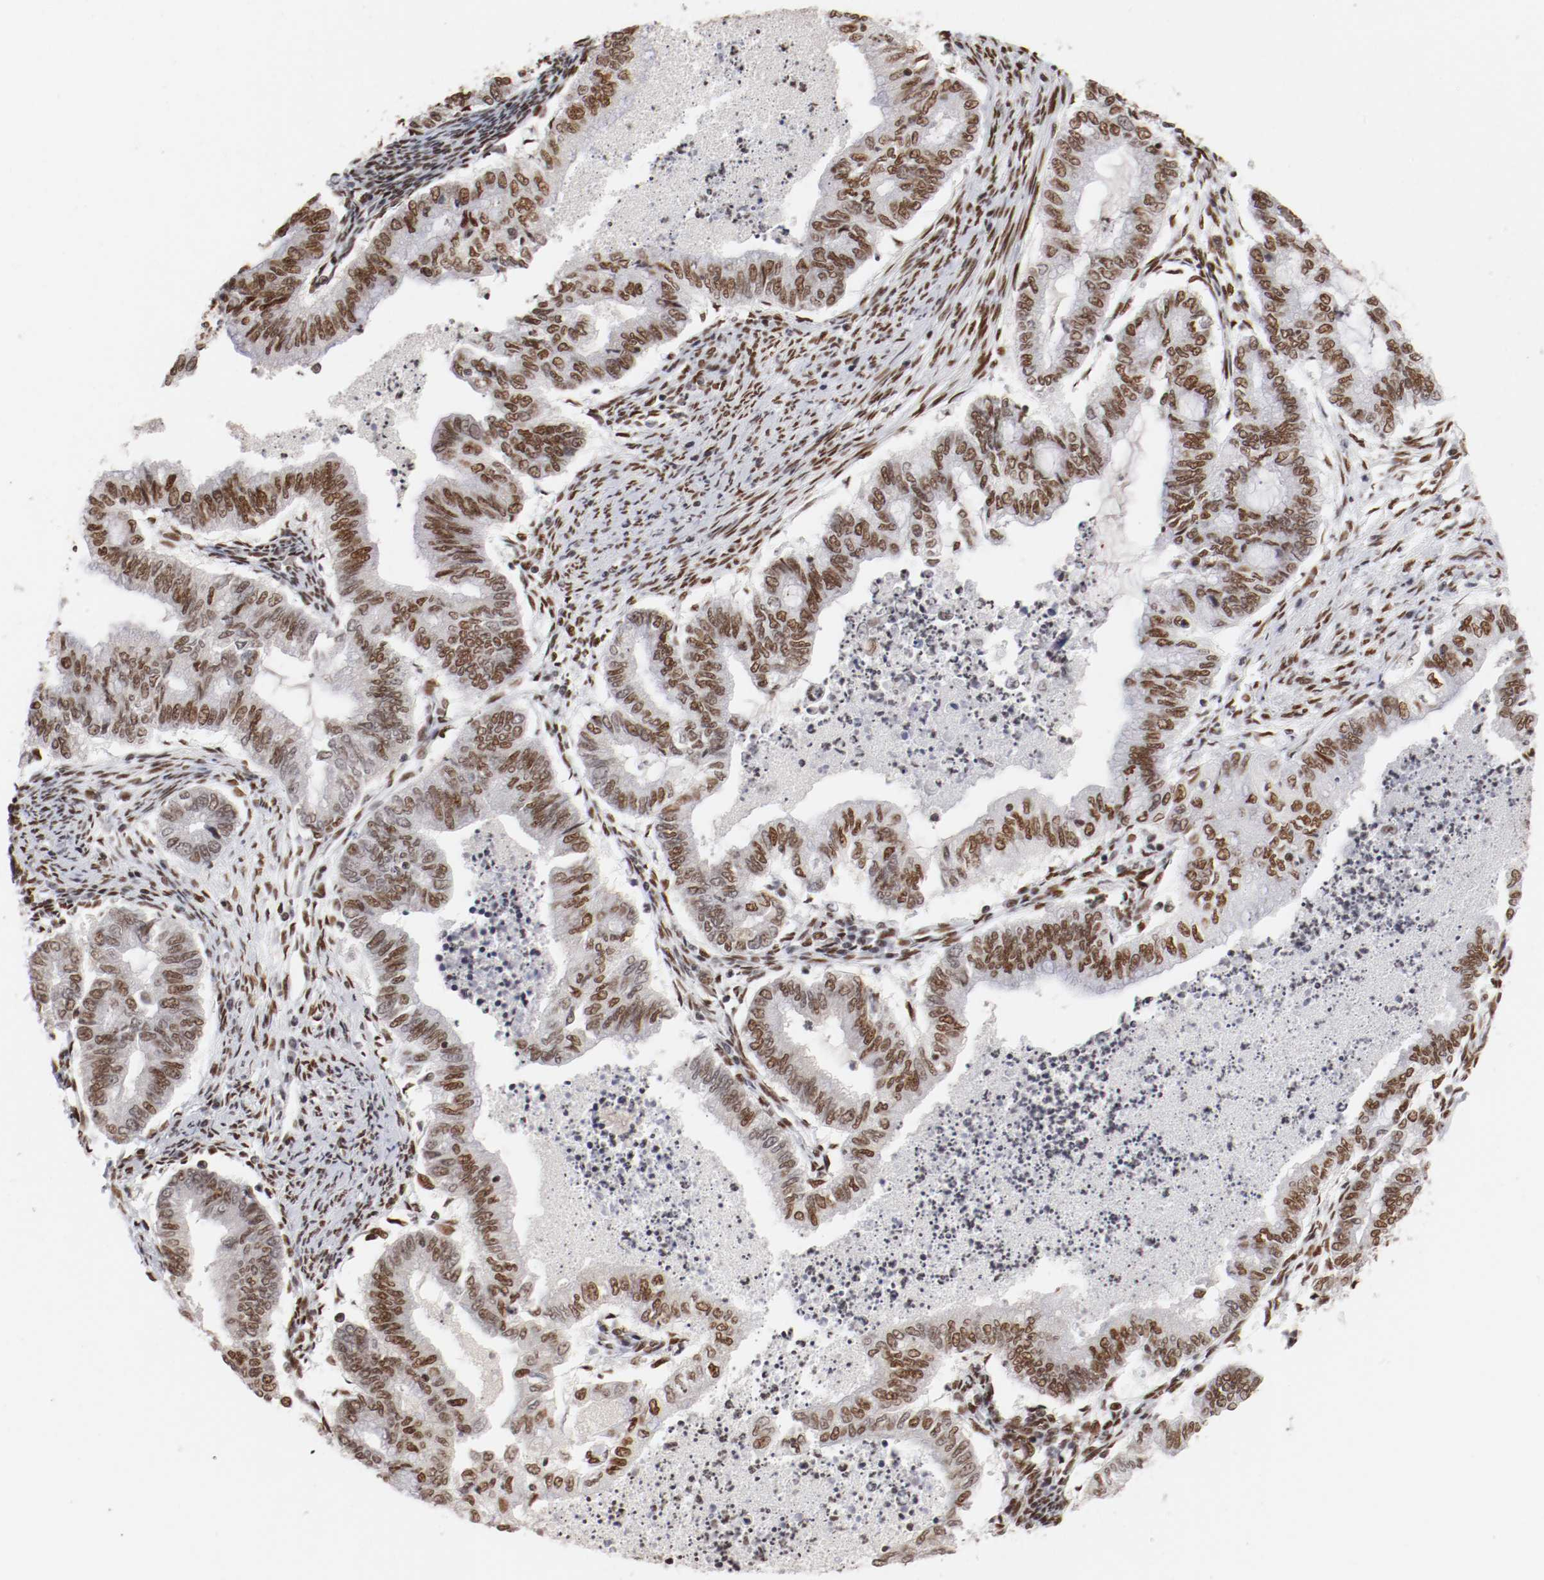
{"staining": {"intensity": "moderate", "quantity": ">75%", "location": "nuclear"}, "tissue": "endometrial cancer", "cell_type": "Tumor cells", "image_type": "cancer", "snomed": [{"axis": "morphology", "description": "Adenocarcinoma, NOS"}, {"axis": "topography", "description": "Endometrium"}], "caption": "About >75% of tumor cells in endometrial adenocarcinoma exhibit moderate nuclear protein expression as visualized by brown immunohistochemical staining.", "gene": "TP53BP1", "patient": {"sex": "female", "age": 79}}